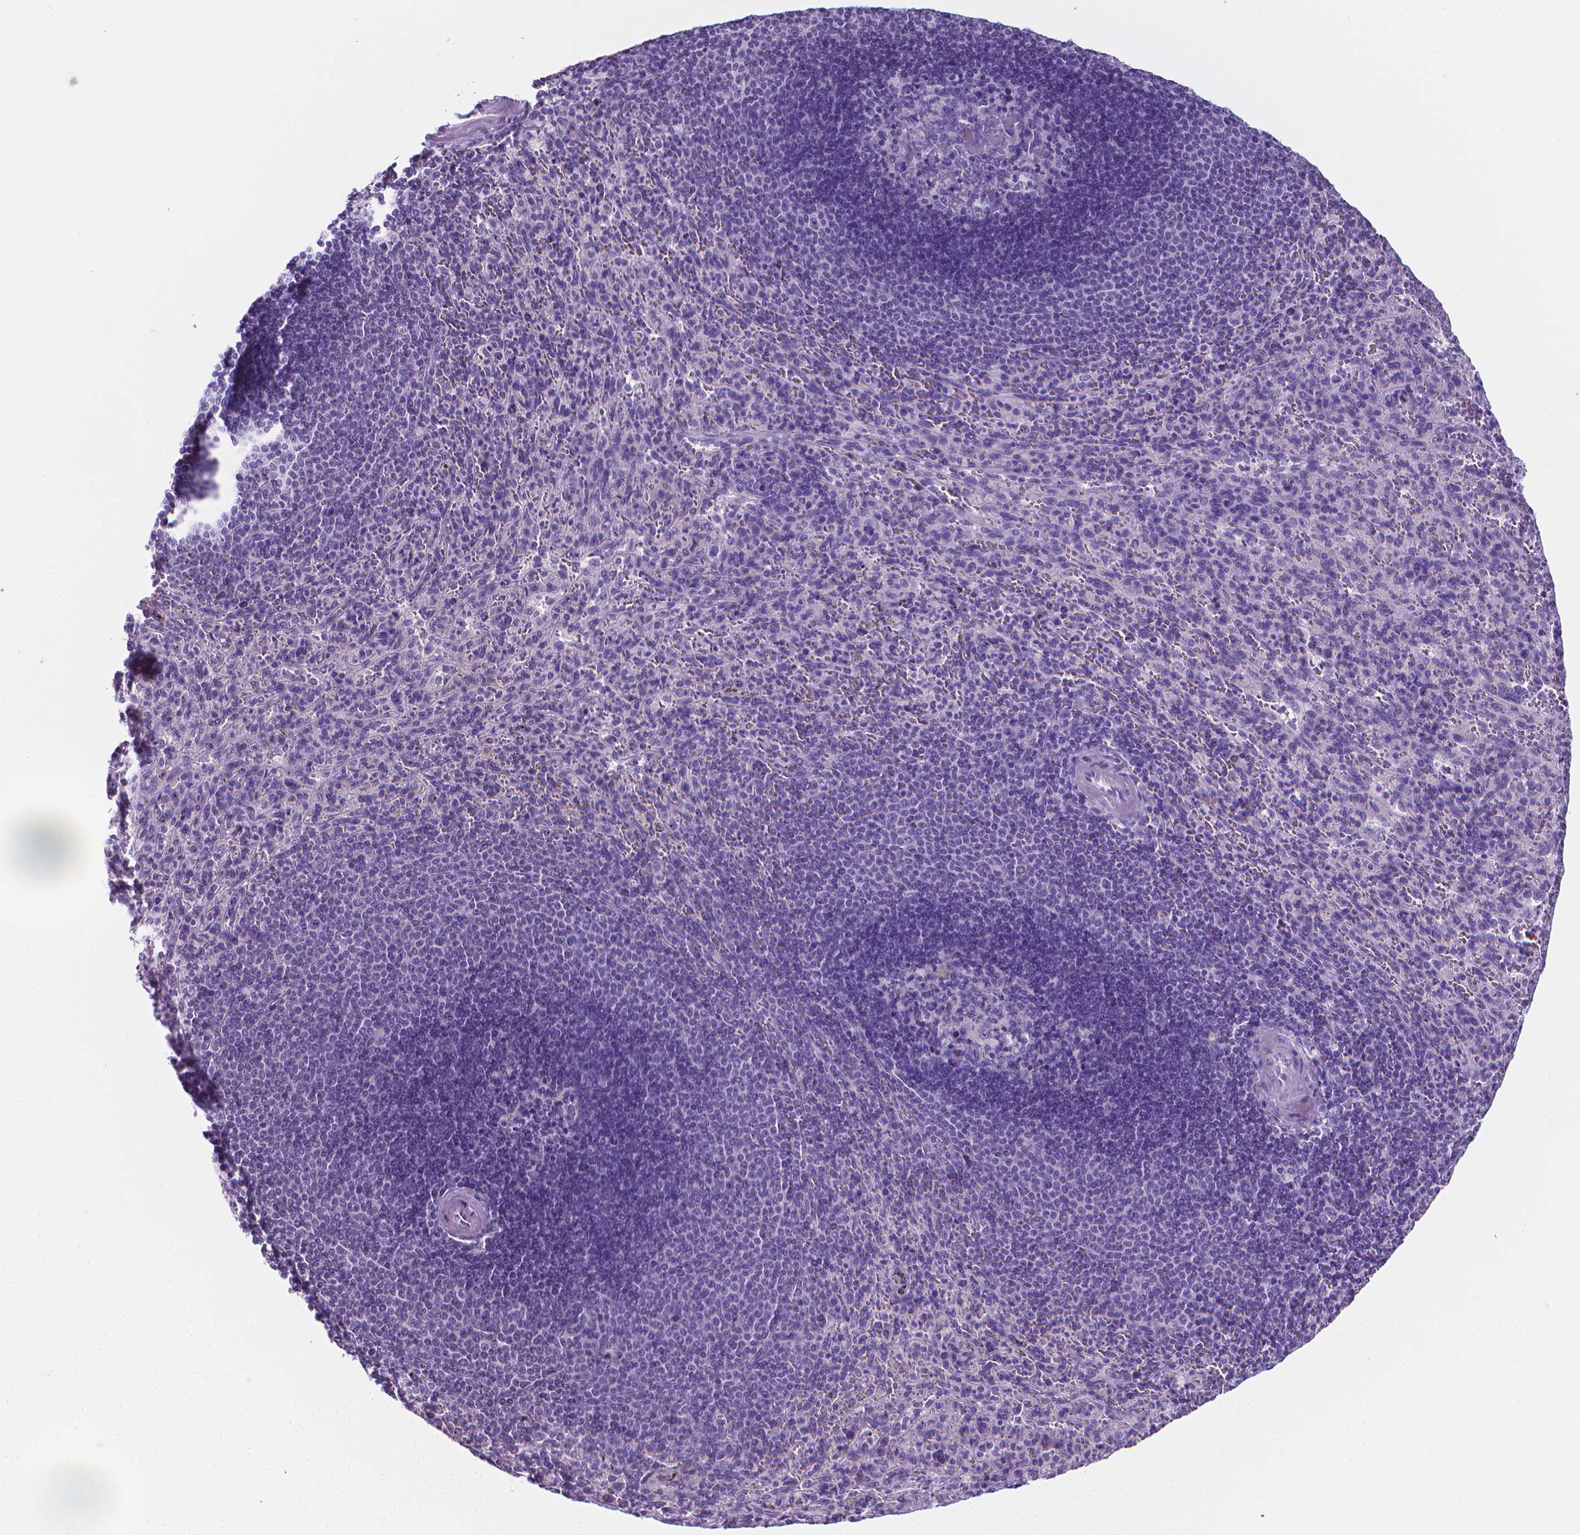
{"staining": {"intensity": "negative", "quantity": "none", "location": "none"}, "tissue": "spleen", "cell_type": "Cells in red pulp", "image_type": "normal", "snomed": [{"axis": "morphology", "description": "Normal tissue, NOS"}, {"axis": "topography", "description": "Spleen"}], "caption": "IHC of unremarkable spleen shows no positivity in cells in red pulp.", "gene": "LRRC73", "patient": {"sex": "male", "age": 57}}